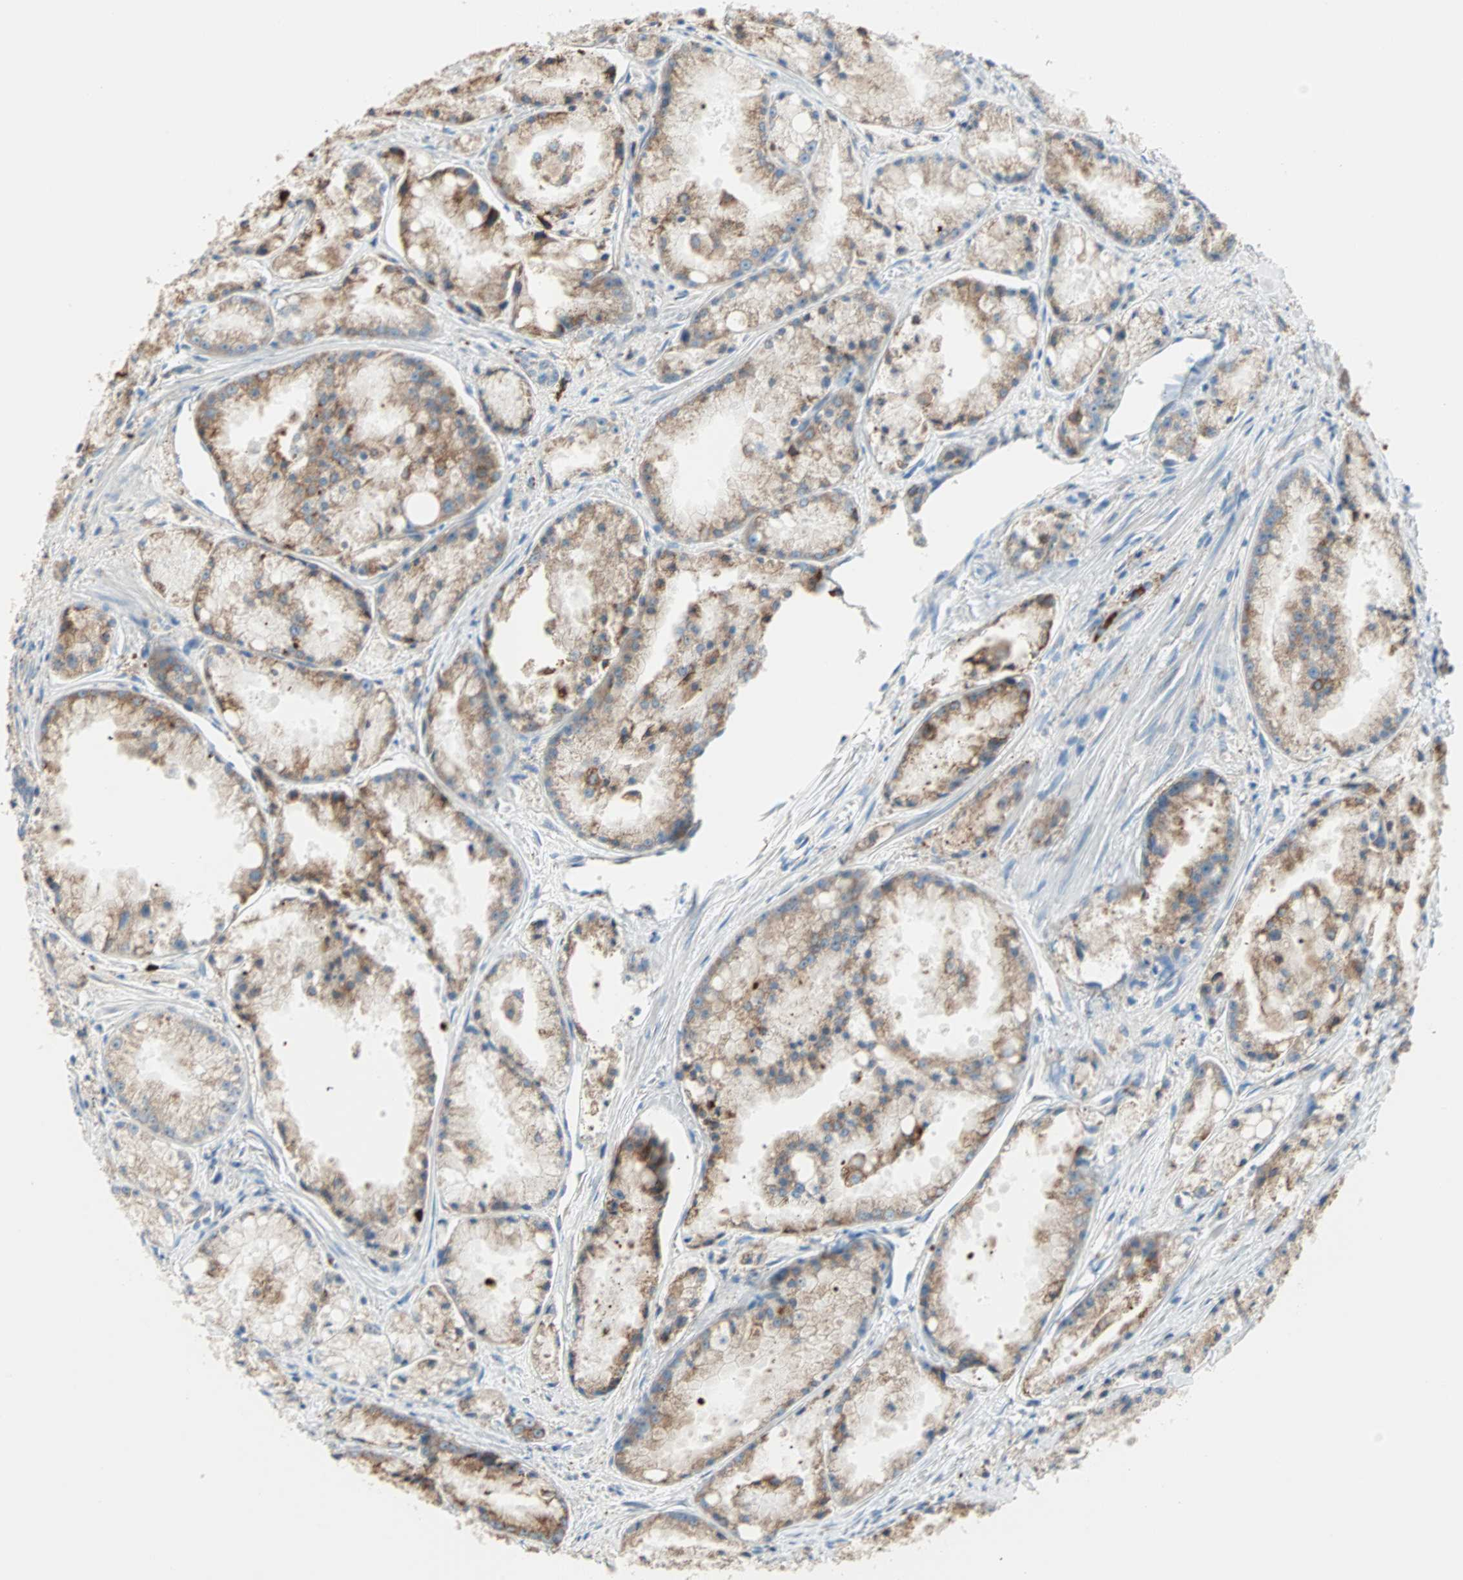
{"staining": {"intensity": "moderate", "quantity": ">75%", "location": "cytoplasmic/membranous"}, "tissue": "prostate cancer", "cell_type": "Tumor cells", "image_type": "cancer", "snomed": [{"axis": "morphology", "description": "Adenocarcinoma, Low grade"}, {"axis": "topography", "description": "Prostate"}], "caption": "DAB immunohistochemical staining of prostate cancer (adenocarcinoma (low-grade)) shows moderate cytoplasmic/membranous protein expression in about >75% of tumor cells.", "gene": "PLCXD1", "patient": {"sex": "male", "age": 64}}